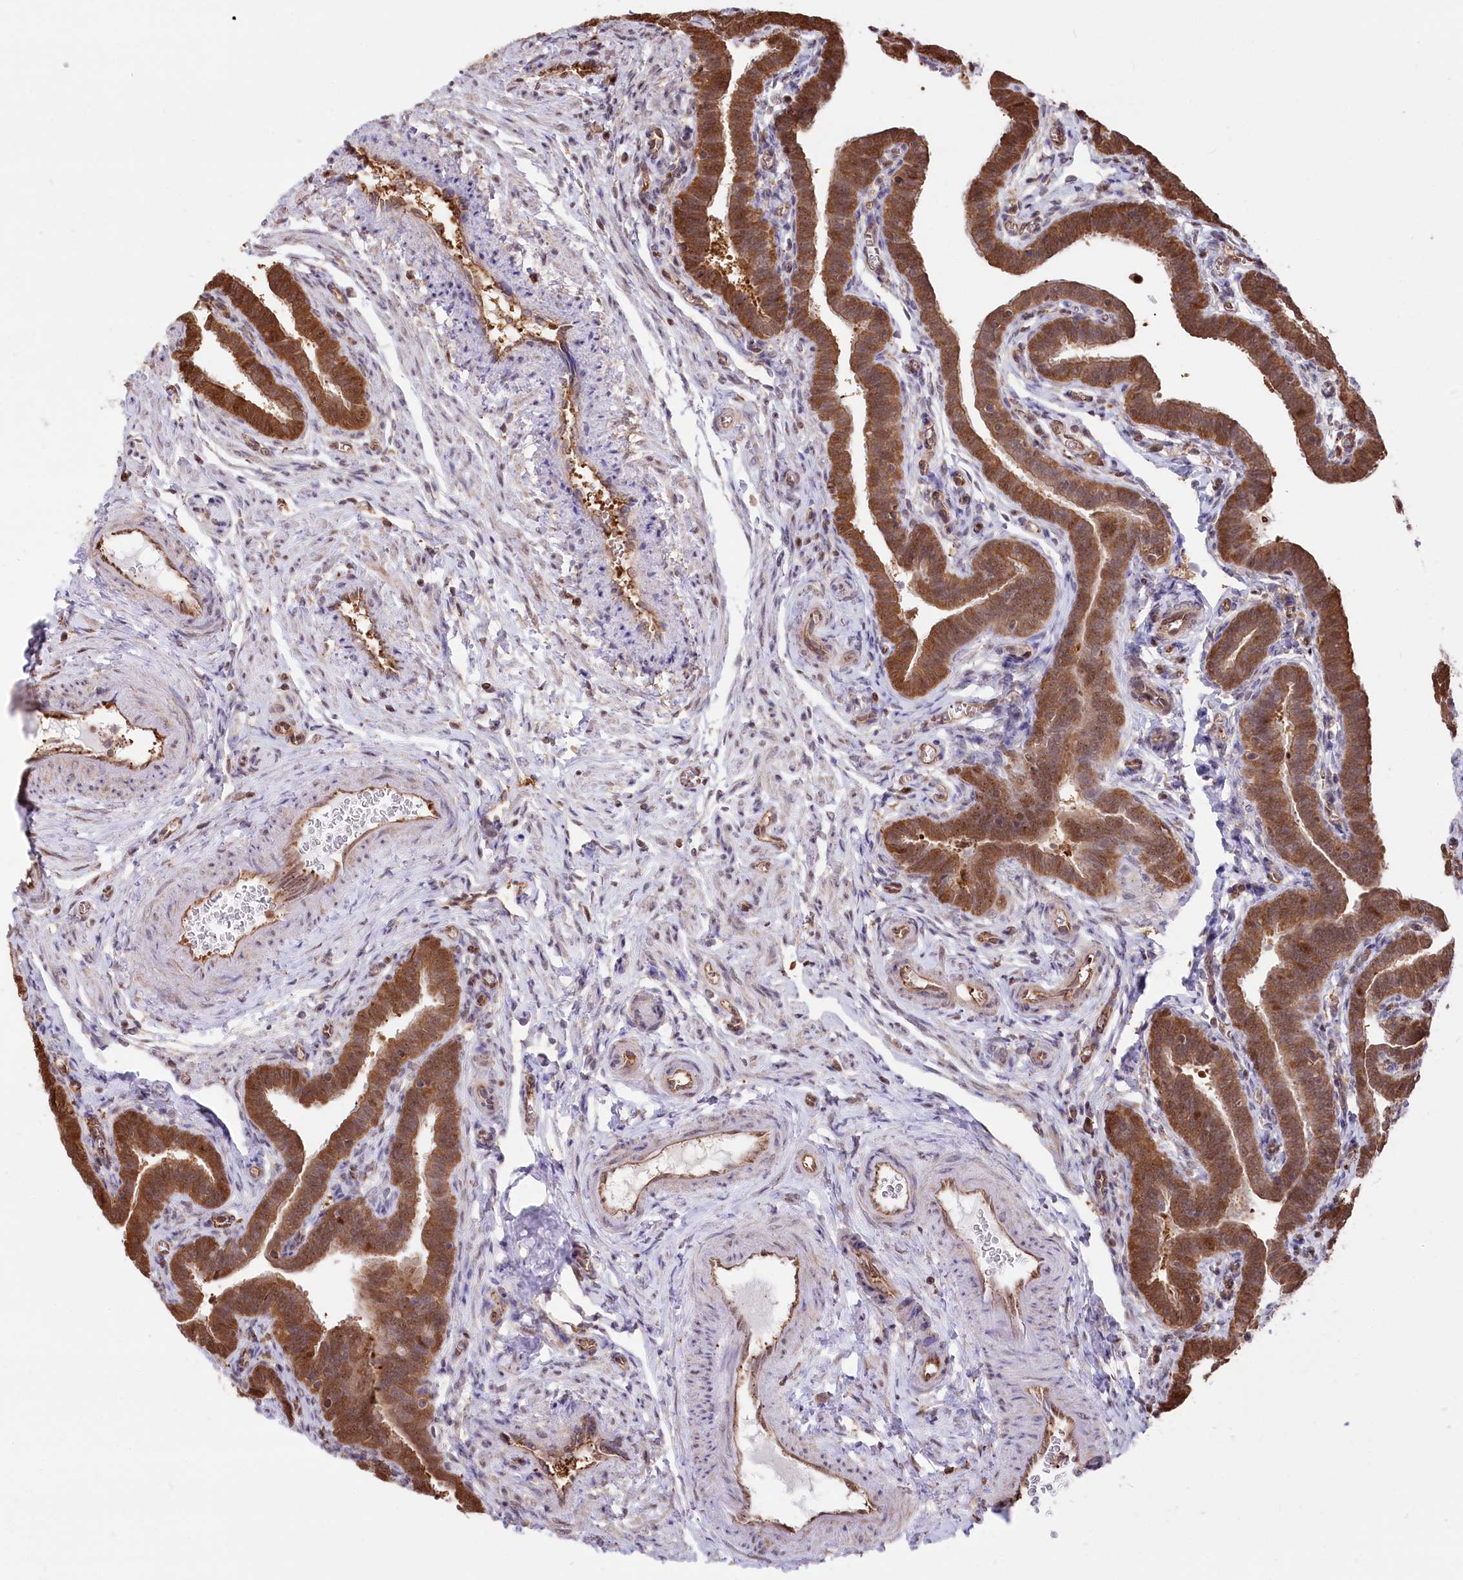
{"staining": {"intensity": "strong", "quantity": ">75%", "location": "cytoplasmic/membranous,nuclear"}, "tissue": "fallopian tube", "cell_type": "Glandular cells", "image_type": "normal", "snomed": [{"axis": "morphology", "description": "Normal tissue, NOS"}, {"axis": "topography", "description": "Fallopian tube"}], "caption": "An immunohistochemistry (IHC) micrograph of benign tissue is shown. Protein staining in brown labels strong cytoplasmic/membranous,nuclear positivity in fallopian tube within glandular cells.", "gene": "PSMA1", "patient": {"sex": "female", "age": 36}}